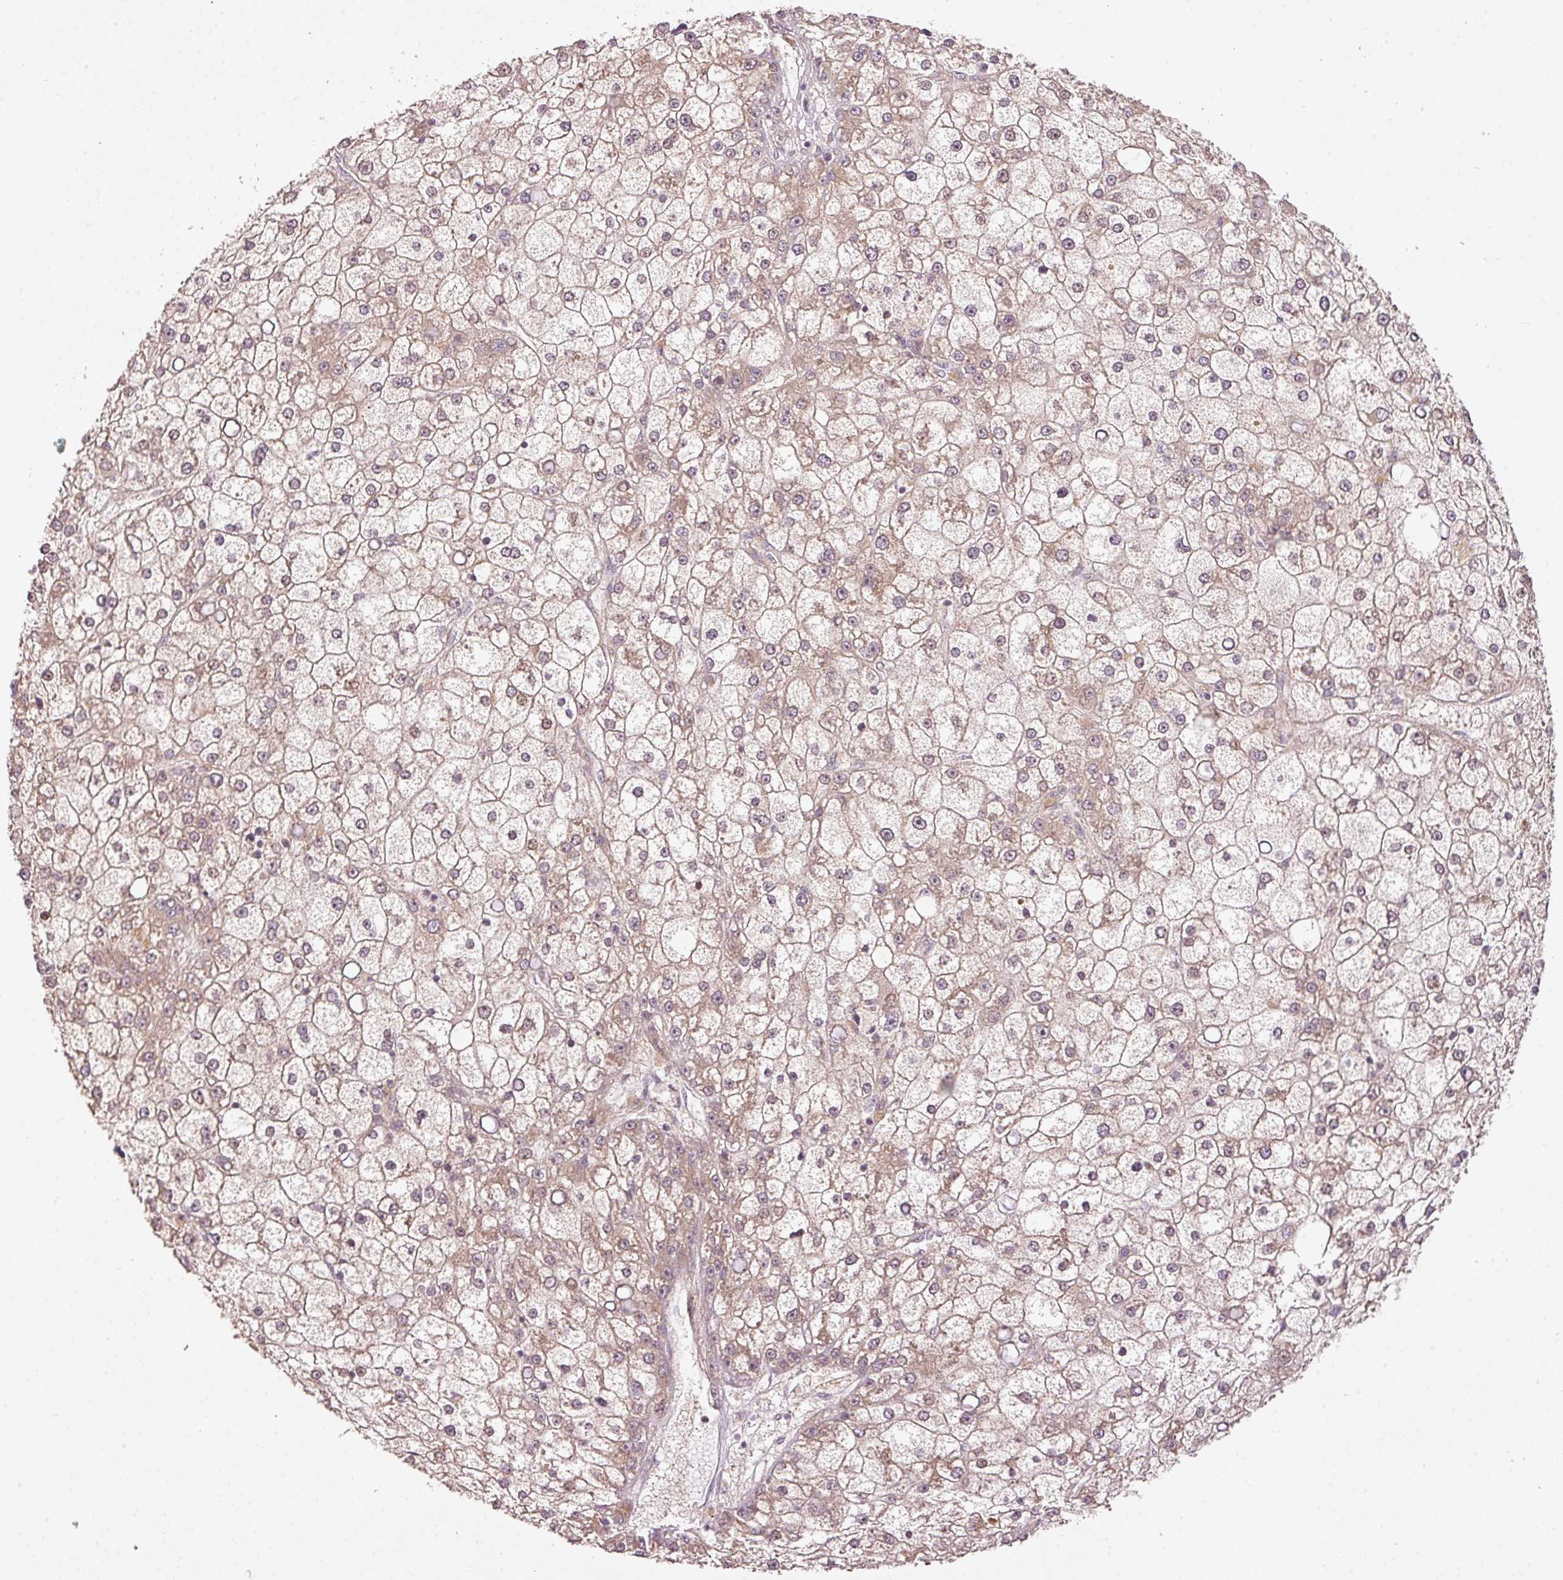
{"staining": {"intensity": "weak", "quantity": "25%-75%", "location": "cytoplasmic/membranous,nuclear"}, "tissue": "liver cancer", "cell_type": "Tumor cells", "image_type": "cancer", "snomed": [{"axis": "morphology", "description": "Carcinoma, Hepatocellular, NOS"}, {"axis": "topography", "description": "Liver"}], "caption": "Brown immunohistochemical staining in liver cancer exhibits weak cytoplasmic/membranous and nuclear expression in about 25%-75% of tumor cells. (DAB (3,3'-diaminobenzidine) IHC, brown staining for protein, blue staining for nuclei).", "gene": "PCDHB1", "patient": {"sex": "male", "age": 67}}